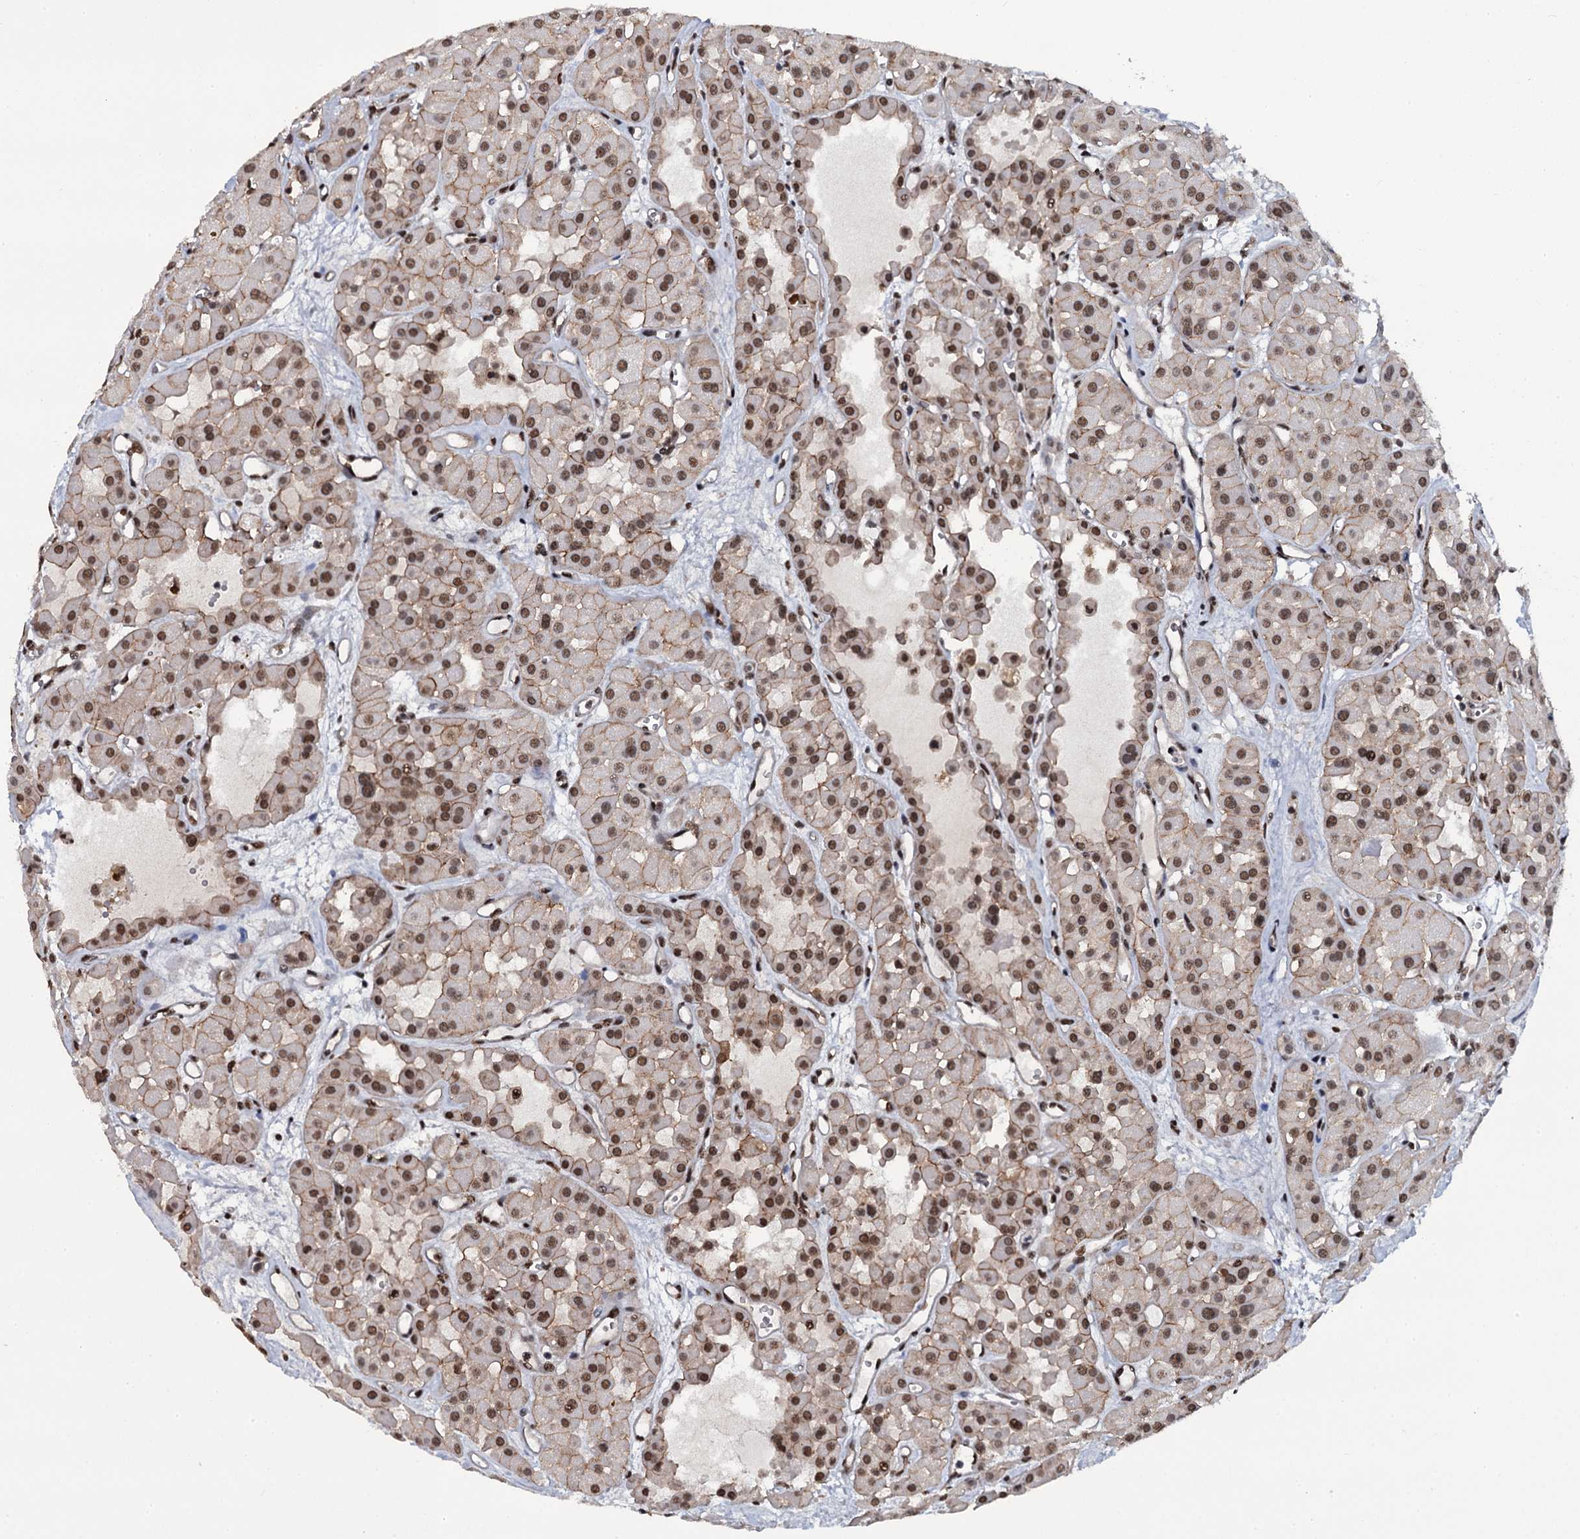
{"staining": {"intensity": "moderate", "quantity": ">75%", "location": "cytoplasmic/membranous,nuclear"}, "tissue": "renal cancer", "cell_type": "Tumor cells", "image_type": "cancer", "snomed": [{"axis": "morphology", "description": "Carcinoma, NOS"}, {"axis": "topography", "description": "Kidney"}], "caption": "Renal carcinoma stained for a protein (brown) exhibits moderate cytoplasmic/membranous and nuclear positive staining in about >75% of tumor cells.", "gene": "SH2D4B", "patient": {"sex": "female", "age": 75}}